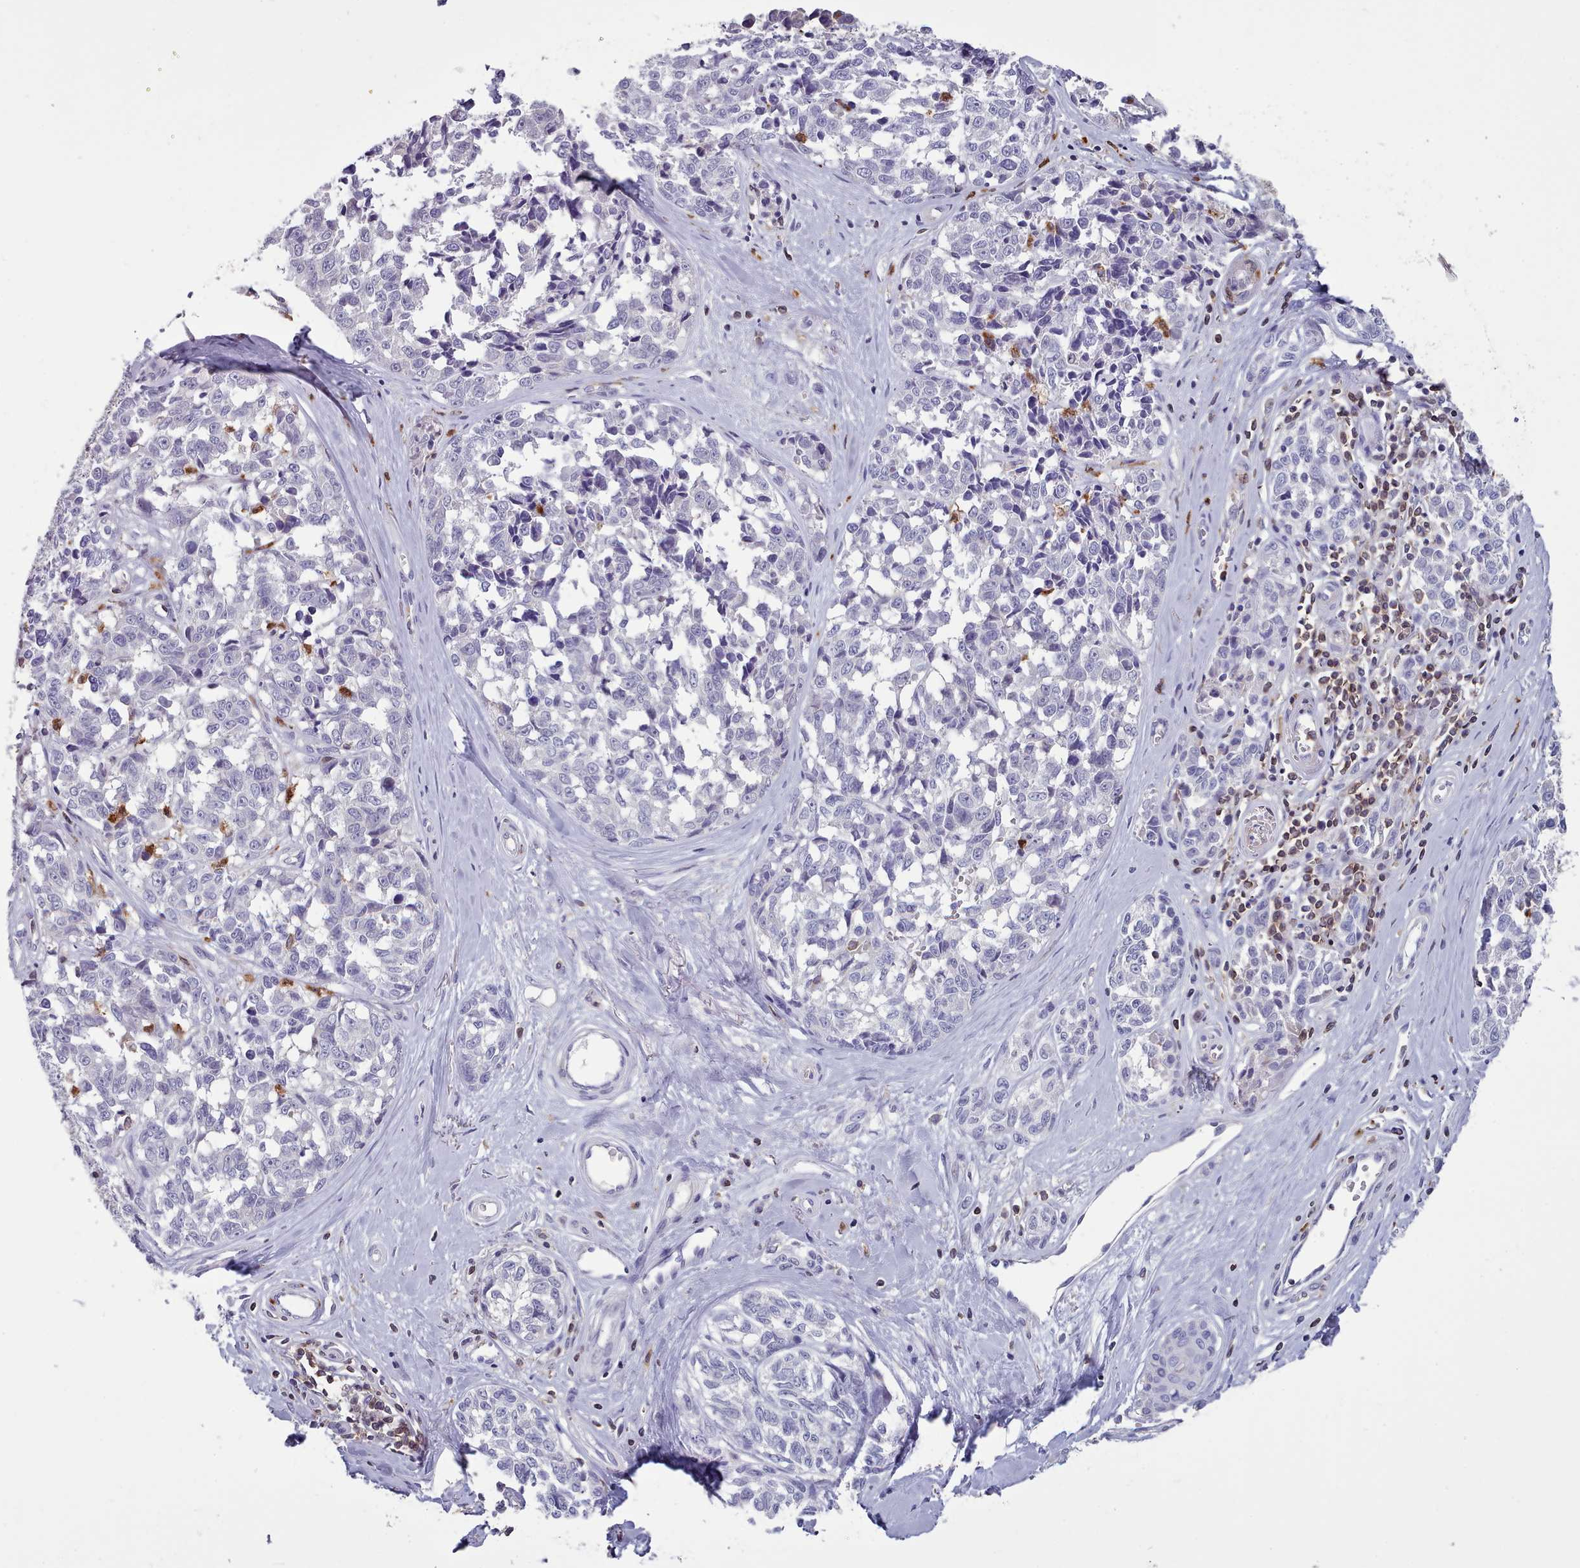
{"staining": {"intensity": "negative", "quantity": "none", "location": "none"}, "tissue": "melanoma", "cell_type": "Tumor cells", "image_type": "cancer", "snomed": [{"axis": "morphology", "description": "Normal tissue, NOS"}, {"axis": "morphology", "description": "Malignant melanoma, NOS"}, {"axis": "topography", "description": "Skin"}], "caption": "There is no significant staining in tumor cells of melanoma. (Brightfield microscopy of DAB IHC at high magnification).", "gene": "RAC2", "patient": {"sex": "female", "age": 64}}